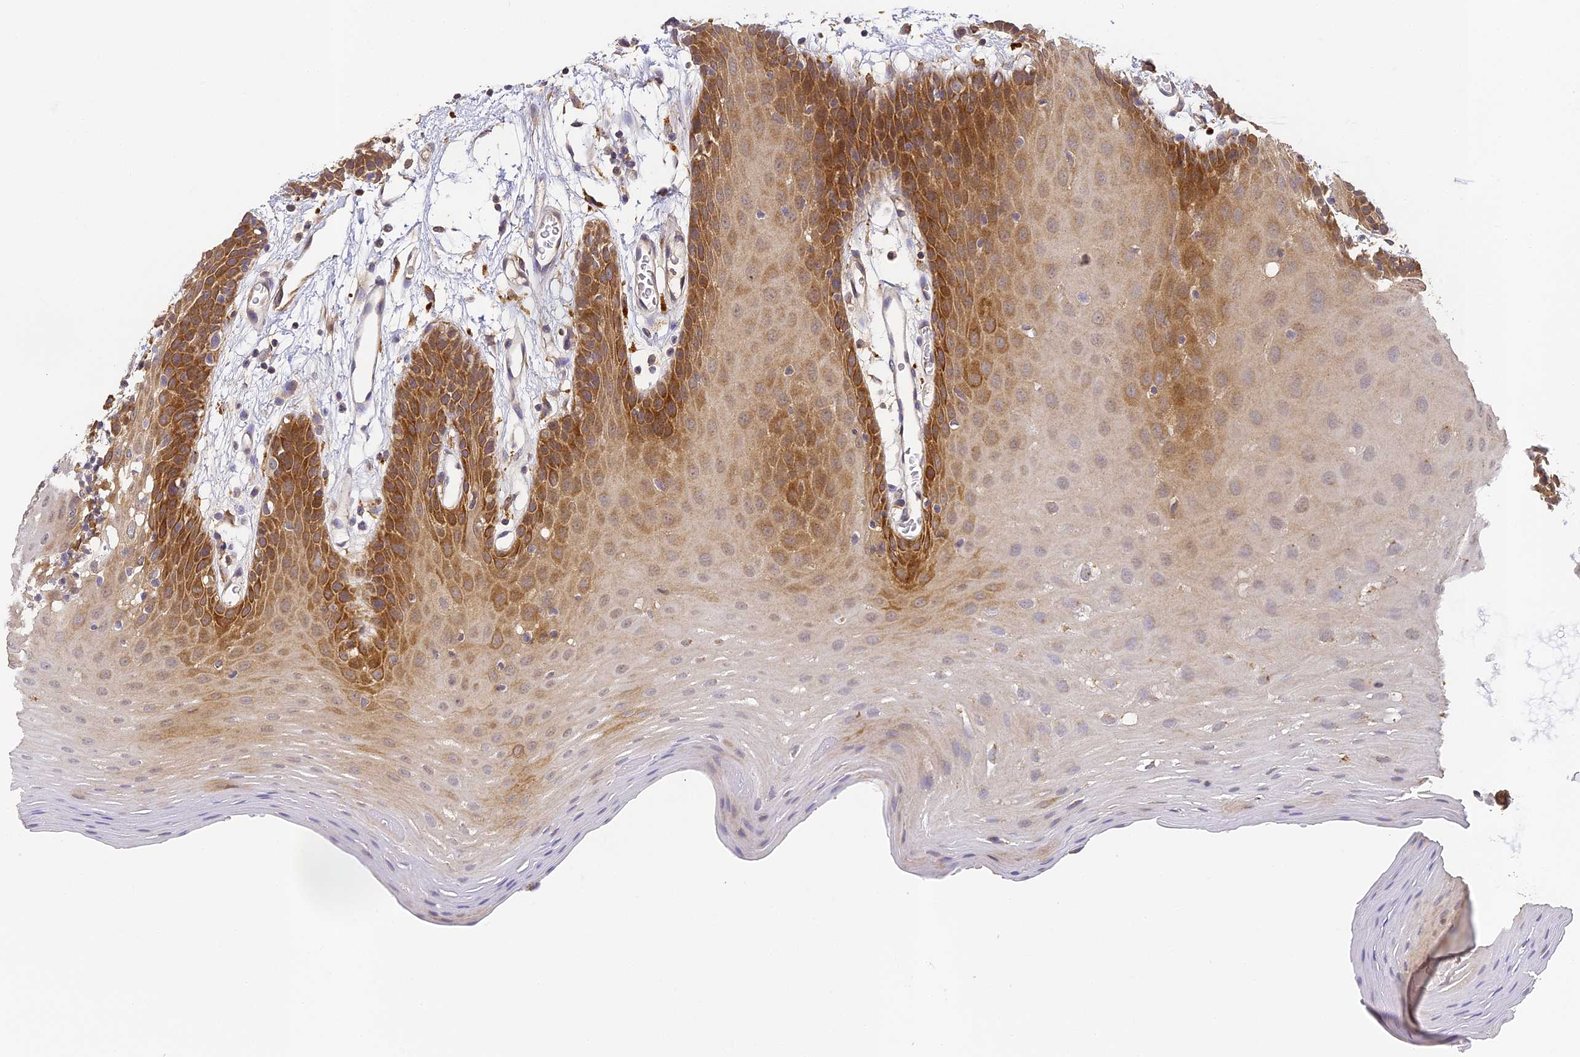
{"staining": {"intensity": "strong", "quantity": ">75%", "location": "cytoplasmic/membranous,nuclear"}, "tissue": "oral mucosa", "cell_type": "Squamous epithelial cells", "image_type": "normal", "snomed": [{"axis": "morphology", "description": "Normal tissue, NOS"}, {"axis": "topography", "description": "Skeletal muscle"}, {"axis": "topography", "description": "Oral tissue"}, {"axis": "topography", "description": "Salivary gland"}, {"axis": "topography", "description": "Peripheral nerve tissue"}], "caption": "Protein expression analysis of unremarkable oral mucosa demonstrates strong cytoplasmic/membranous,nuclear positivity in approximately >75% of squamous epithelial cells.", "gene": "YAE1", "patient": {"sex": "male", "age": 54}}